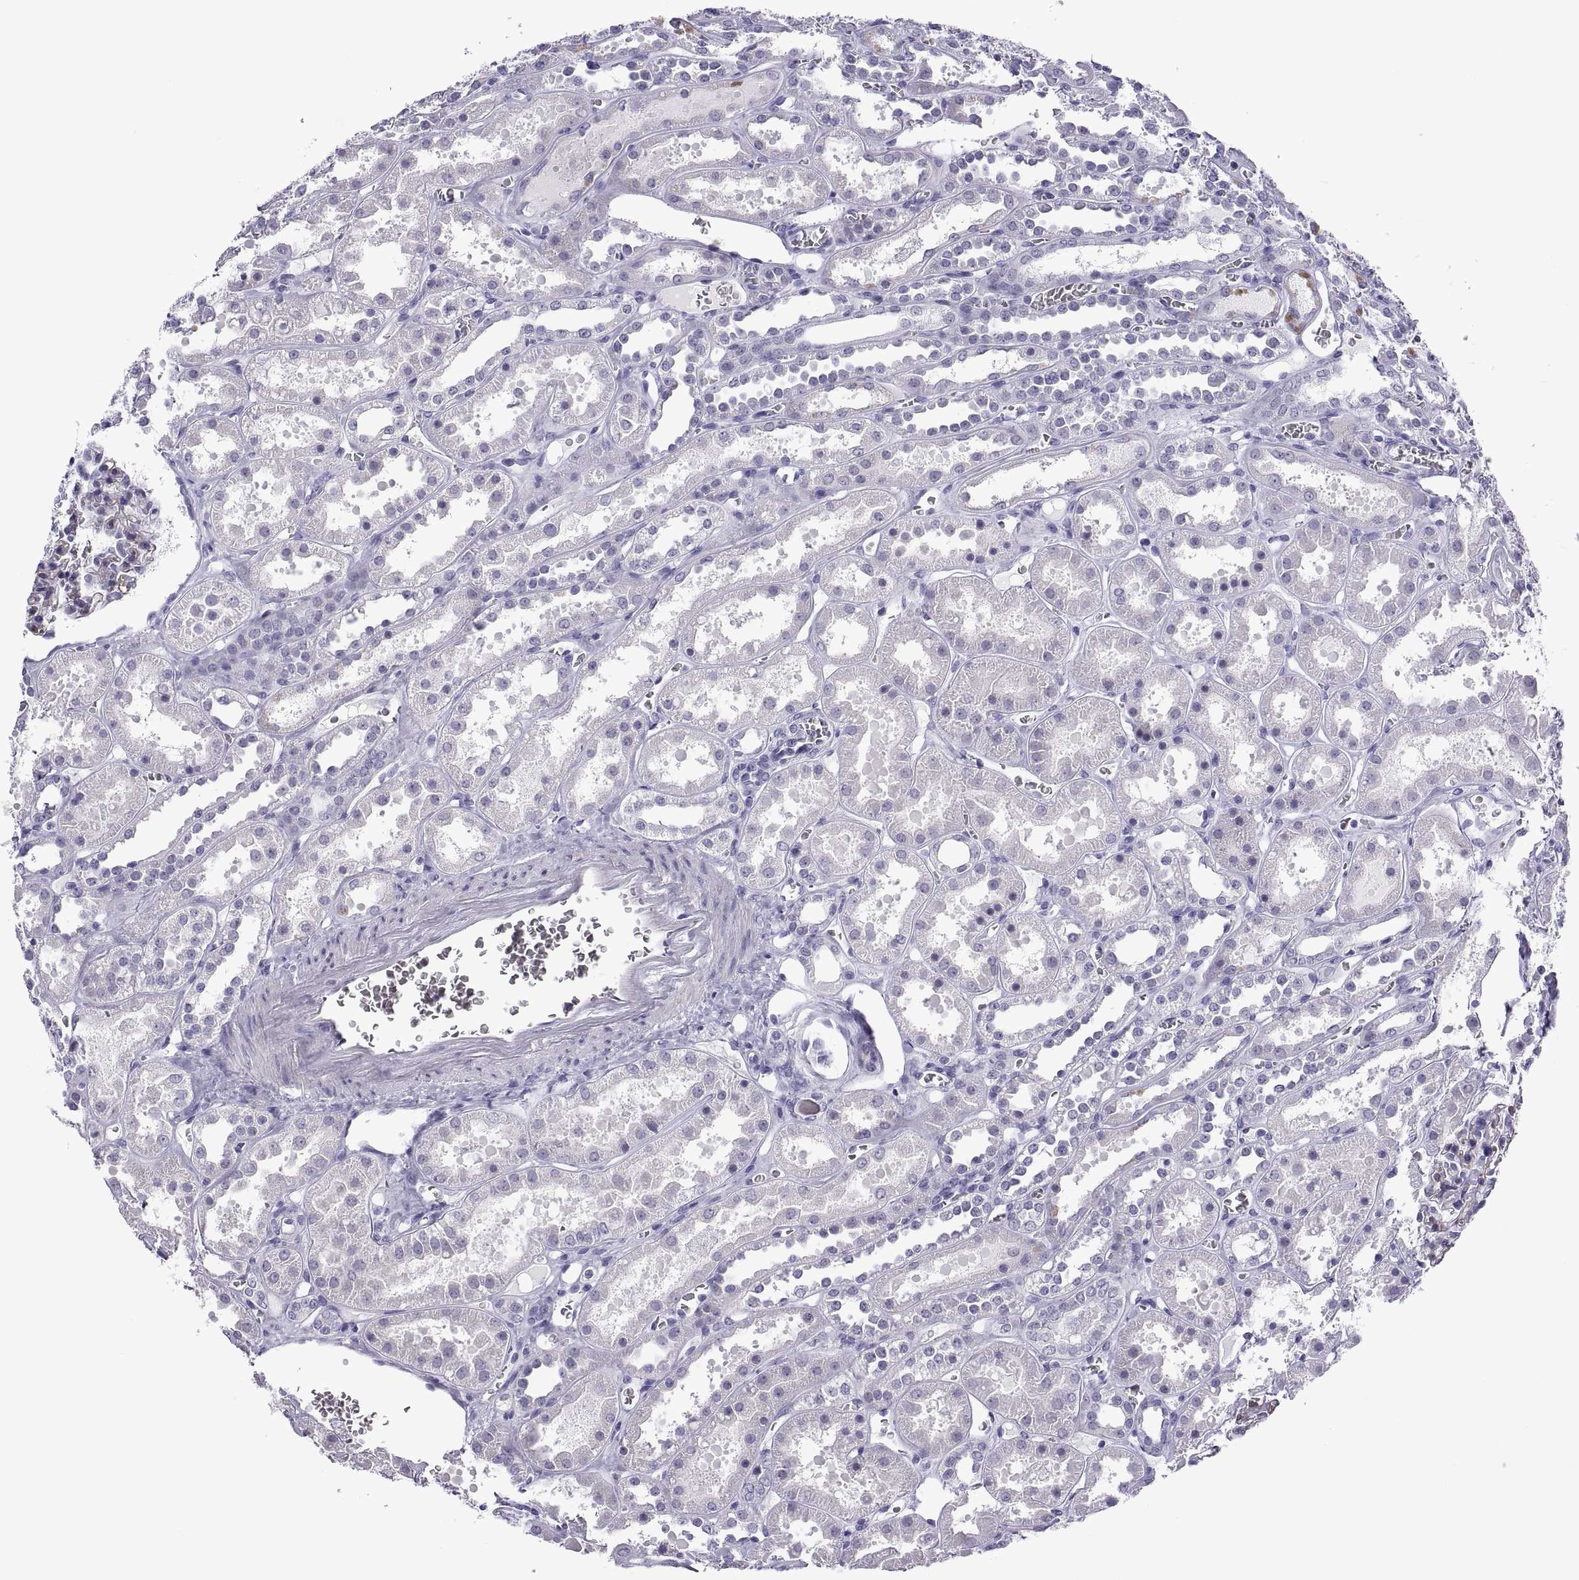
{"staining": {"intensity": "negative", "quantity": "none", "location": "none"}, "tissue": "kidney", "cell_type": "Cells in glomeruli", "image_type": "normal", "snomed": [{"axis": "morphology", "description": "Normal tissue, NOS"}, {"axis": "topography", "description": "Kidney"}], "caption": "DAB immunohistochemical staining of normal human kidney exhibits no significant staining in cells in glomeruli.", "gene": "C3orf22", "patient": {"sex": "female", "age": 41}}